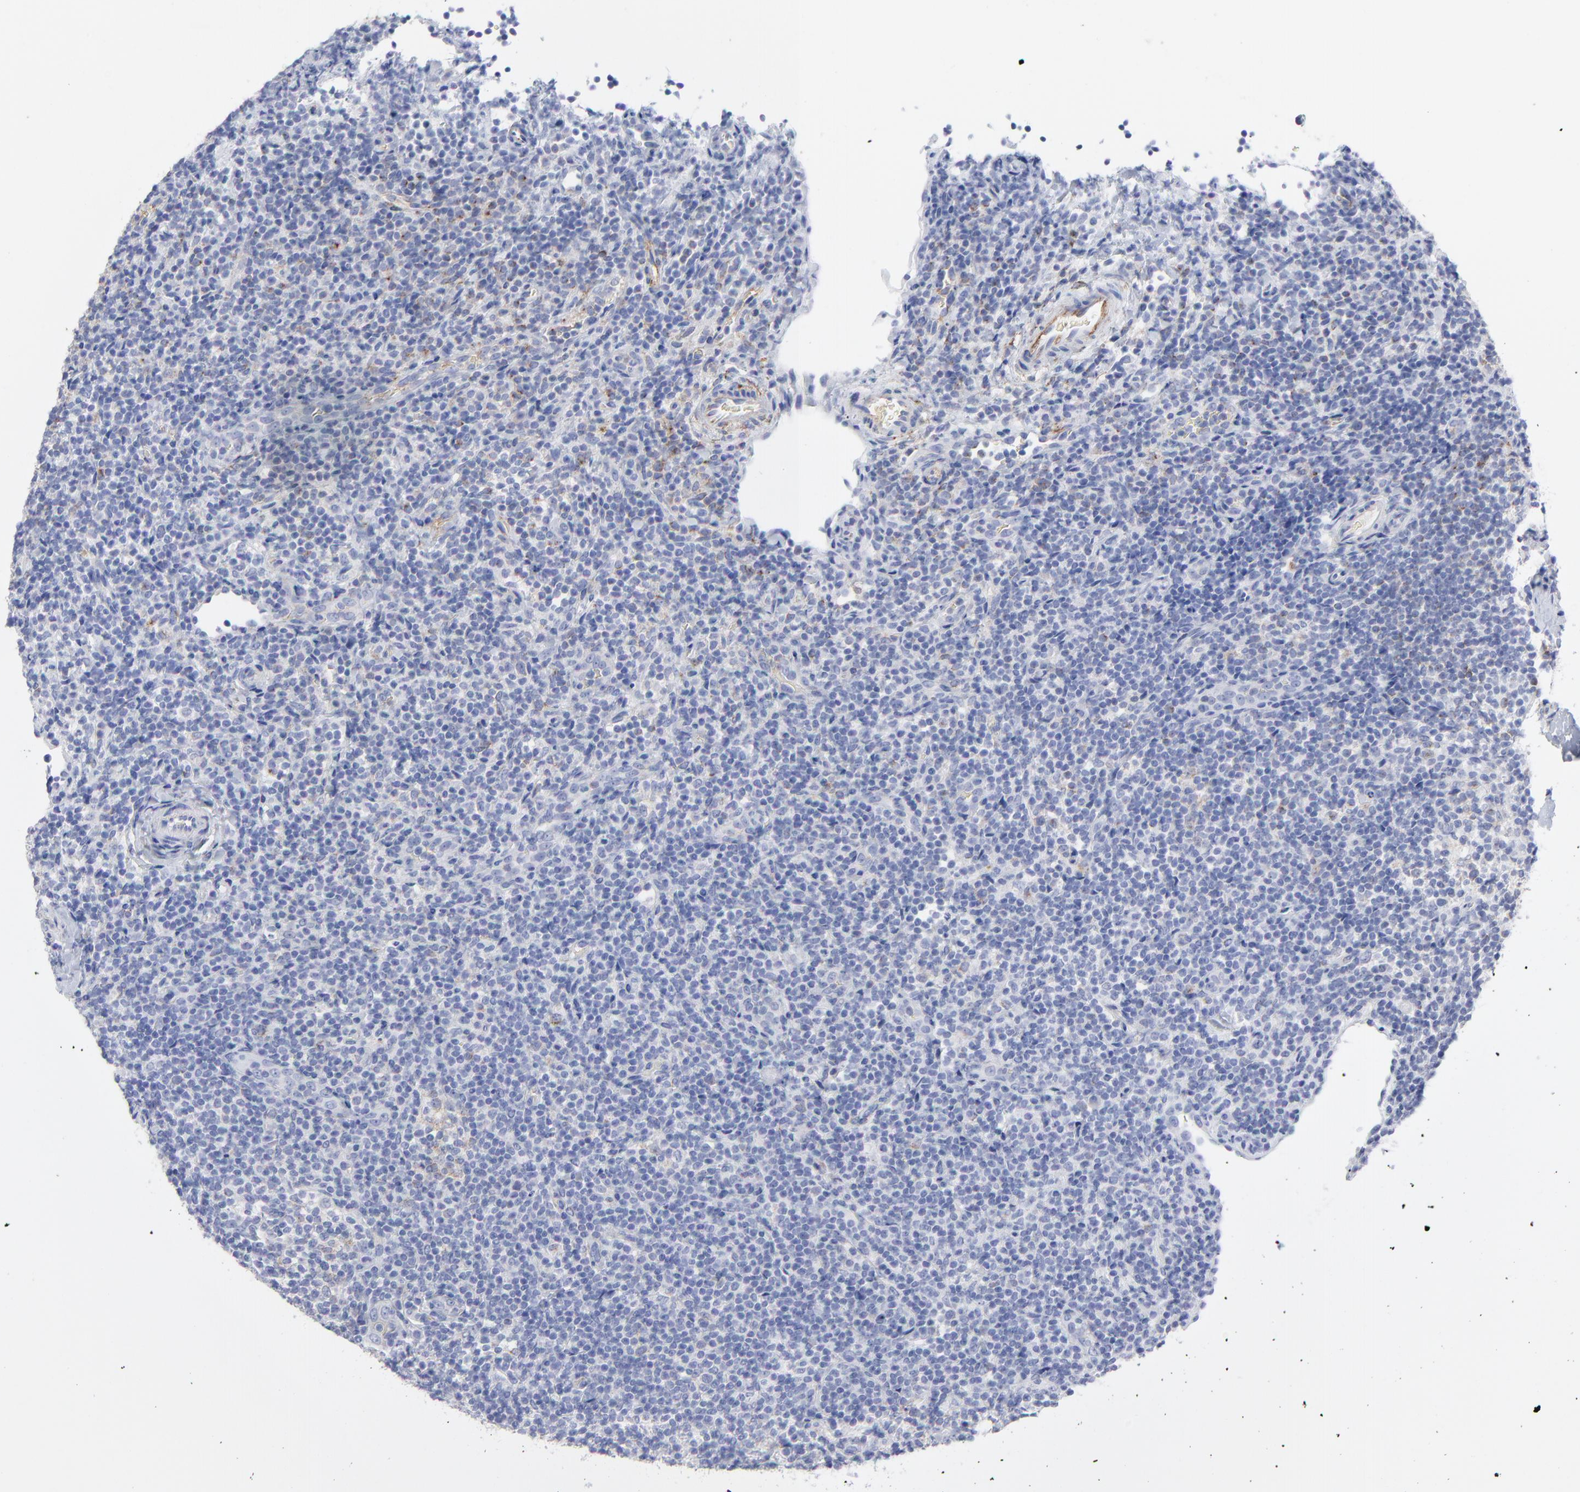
{"staining": {"intensity": "weak", "quantity": "<25%", "location": "cytoplasmic/membranous"}, "tissue": "lymphoma", "cell_type": "Tumor cells", "image_type": "cancer", "snomed": [{"axis": "morphology", "description": "Malignant lymphoma, non-Hodgkin's type, Low grade"}, {"axis": "topography", "description": "Lymph node"}], "caption": "This is an IHC histopathology image of human malignant lymphoma, non-Hodgkin's type (low-grade). There is no staining in tumor cells.", "gene": "CNTN3", "patient": {"sex": "female", "age": 76}}